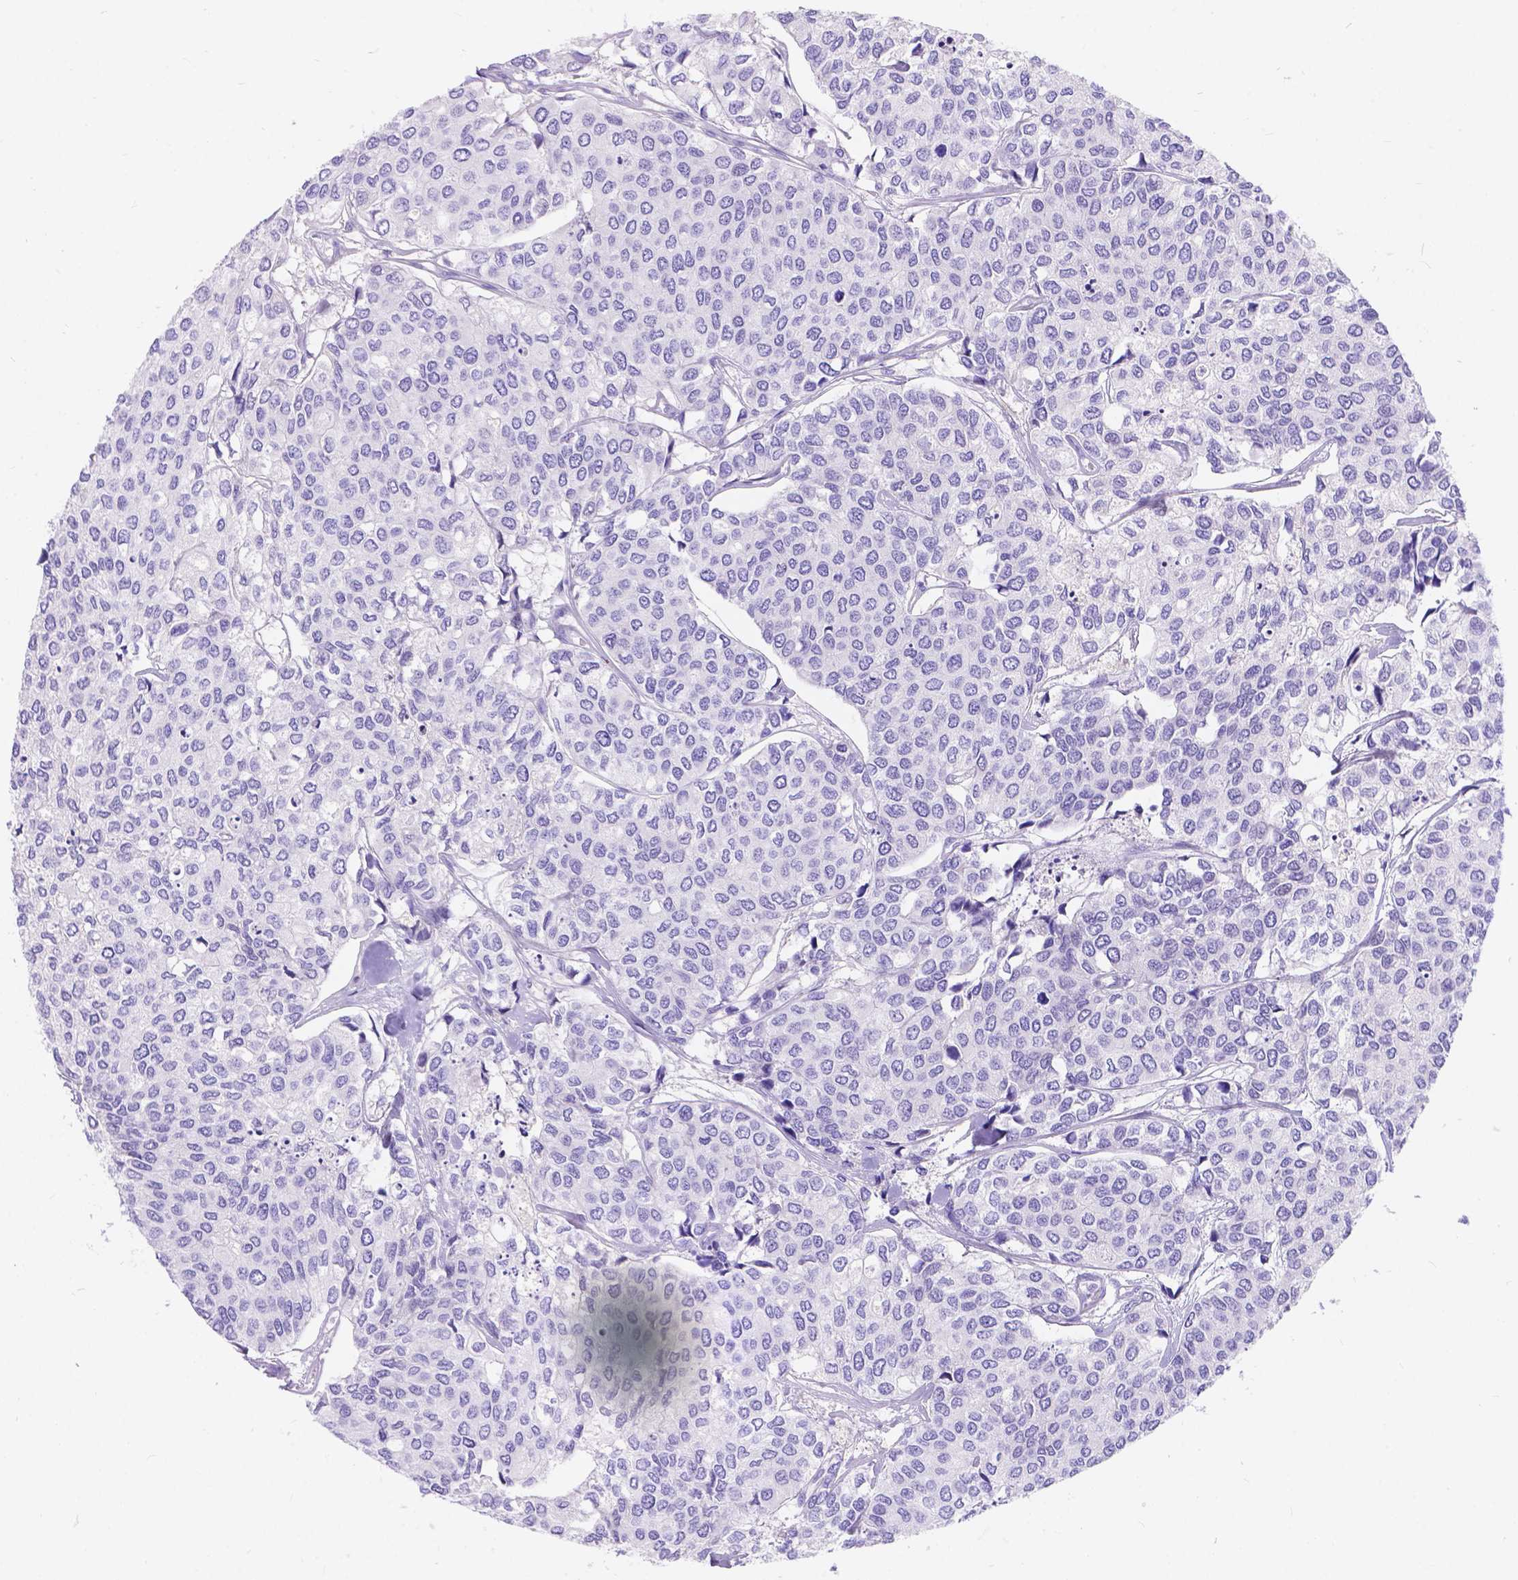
{"staining": {"intensity": "negative", "quantity": "none", "location": "none"}, "tissue": "urothelial cancer", "cell_type": "Tumor cells", "image_type": "cancer", "snomed": [{"axis": "morphology", "description": "Urothelial carcinoma, High grade"}, {"axis": "topography", "description": "Urinary bladder"}], "caption": "An IHC histopathology image of high-grade urothelial carcinoma is shown. There is no staining in tumor cells of high-grade urothelial carcinoma. (DAB immunohistochemistry (IHC), high magnification).", "gene": "KLHL10", "patient": {"sex": "male", "age": 73}}